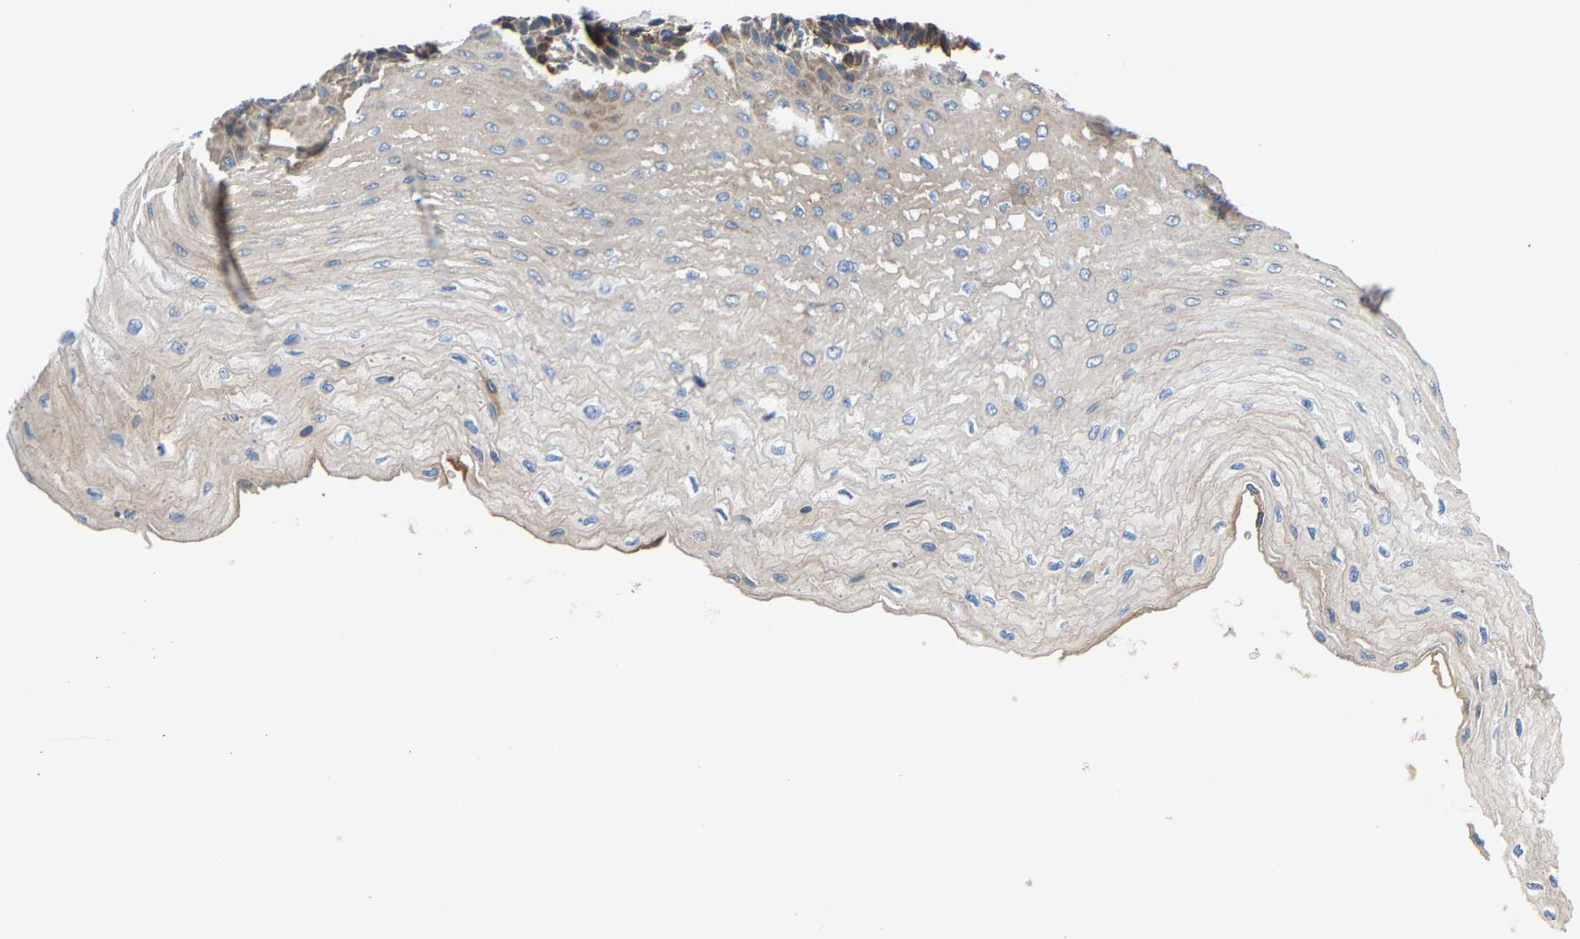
{"staining": {"intensity": "moderate", "quantity": "<25%", "location": "cytoplasmic/membranous"}, "tissue": "esophagus", "cell_type": "Squamous epithelial cells", "image_type": "normal", "snomed": [{"axis": "morphology", "description": "Normal tissue, NOS"}, {"axis": "topography", "description": "Esophagus"}], "caption": "Immunohistochemistry (IHC) of benign esophagus reveals low levels of moderate cytoplasmic/membranous positivity in approximately <25% of squamous epithelial cells.", "gene": "CCDC171", "patient": {"sex": "female", "age": 72}}